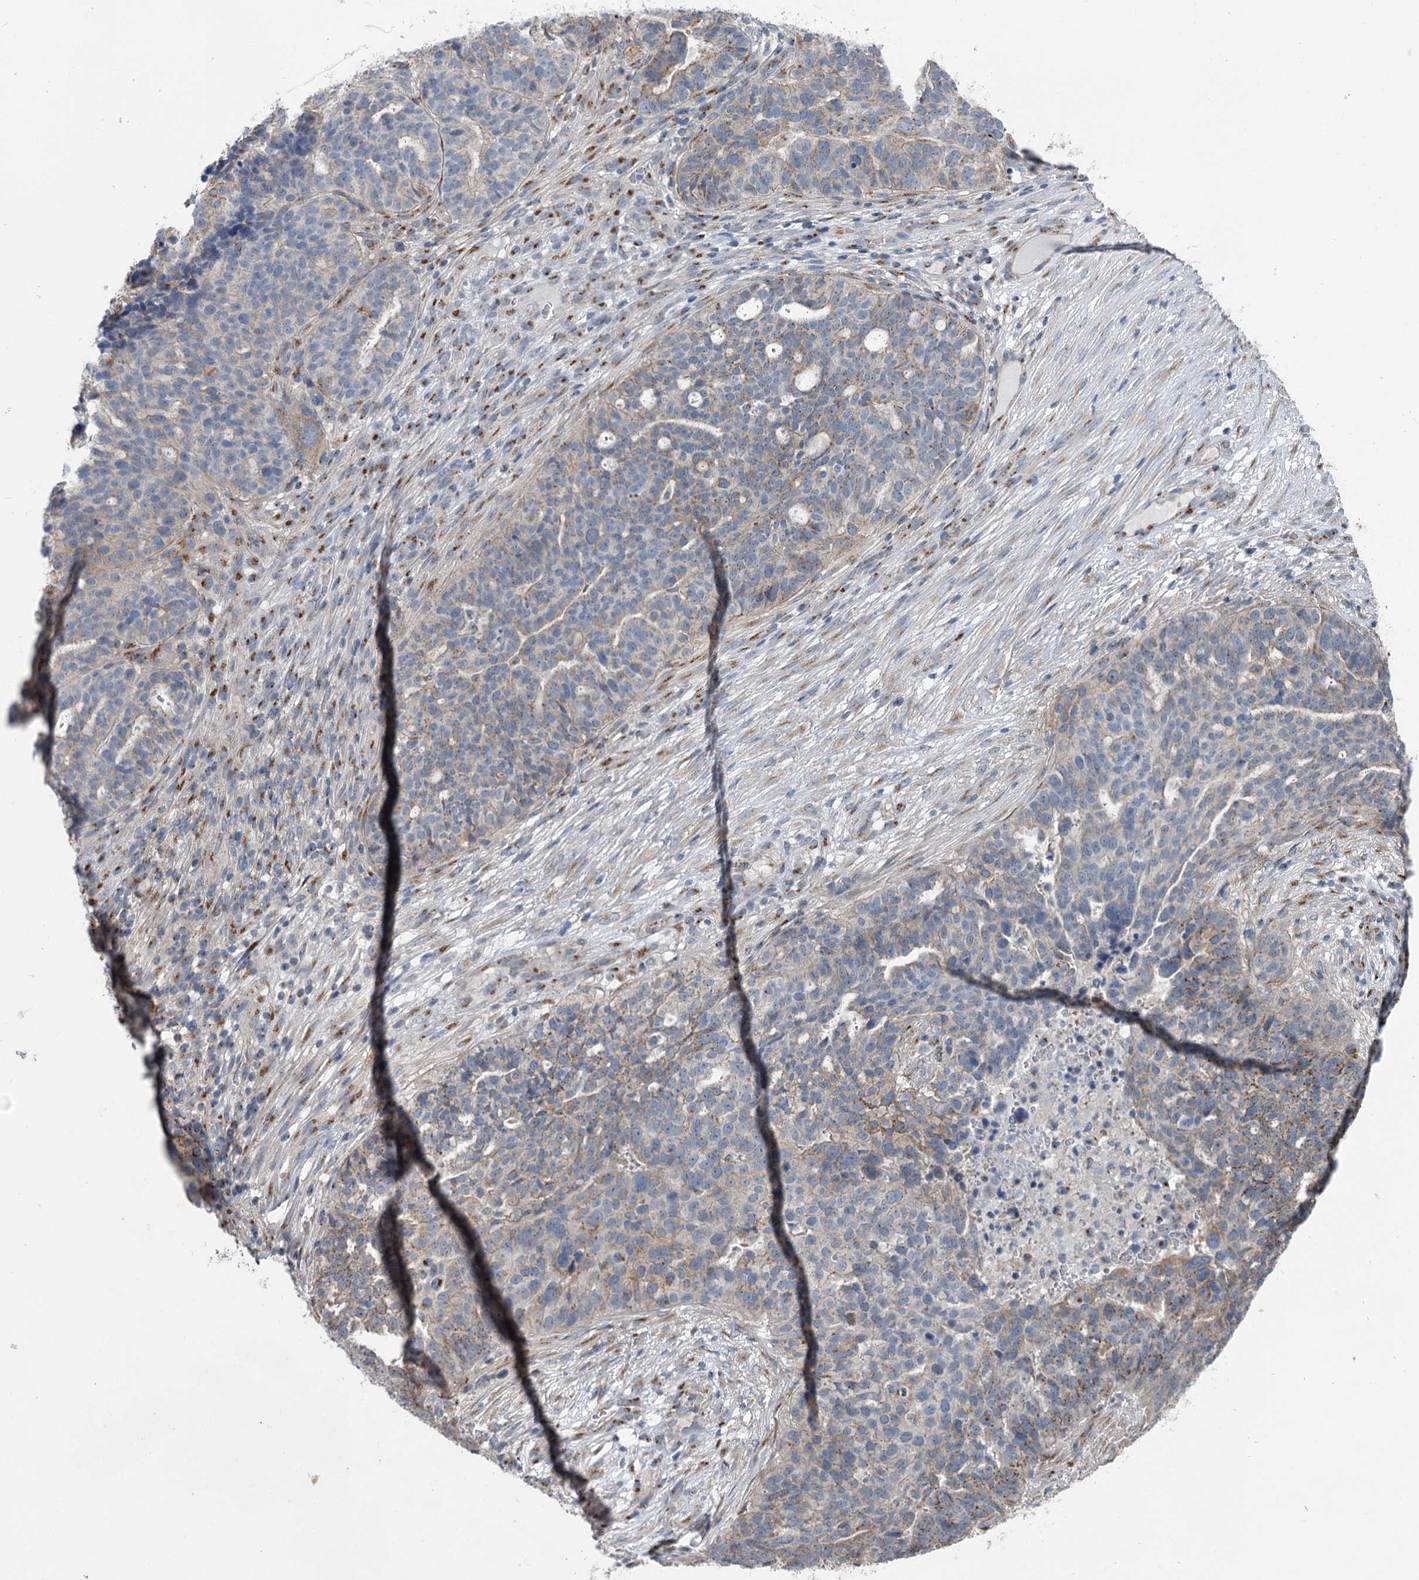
{"staining": {"intensity": "moderate", "quantity": "<25%", "location": "cytoplasmic/membranous"}, "tissue": "ovarian cancer", "cell_type": "Tumor cells", "image_type": "cancer", "snomed": [{"axis": "morphology", "description": "Cystadenocarcinoma, serous, NOS"}, {"axis": "topography", "description": "Ovary"}], "caption": "Brown immunohistochemical staining in ovarian serous cystadenocarcinoma displays moderate cytoplasmic/membranous staining in about <25% of tumor cells.", "gene": "ITIH5", "patient": {"sex": "female", "age": 59}}